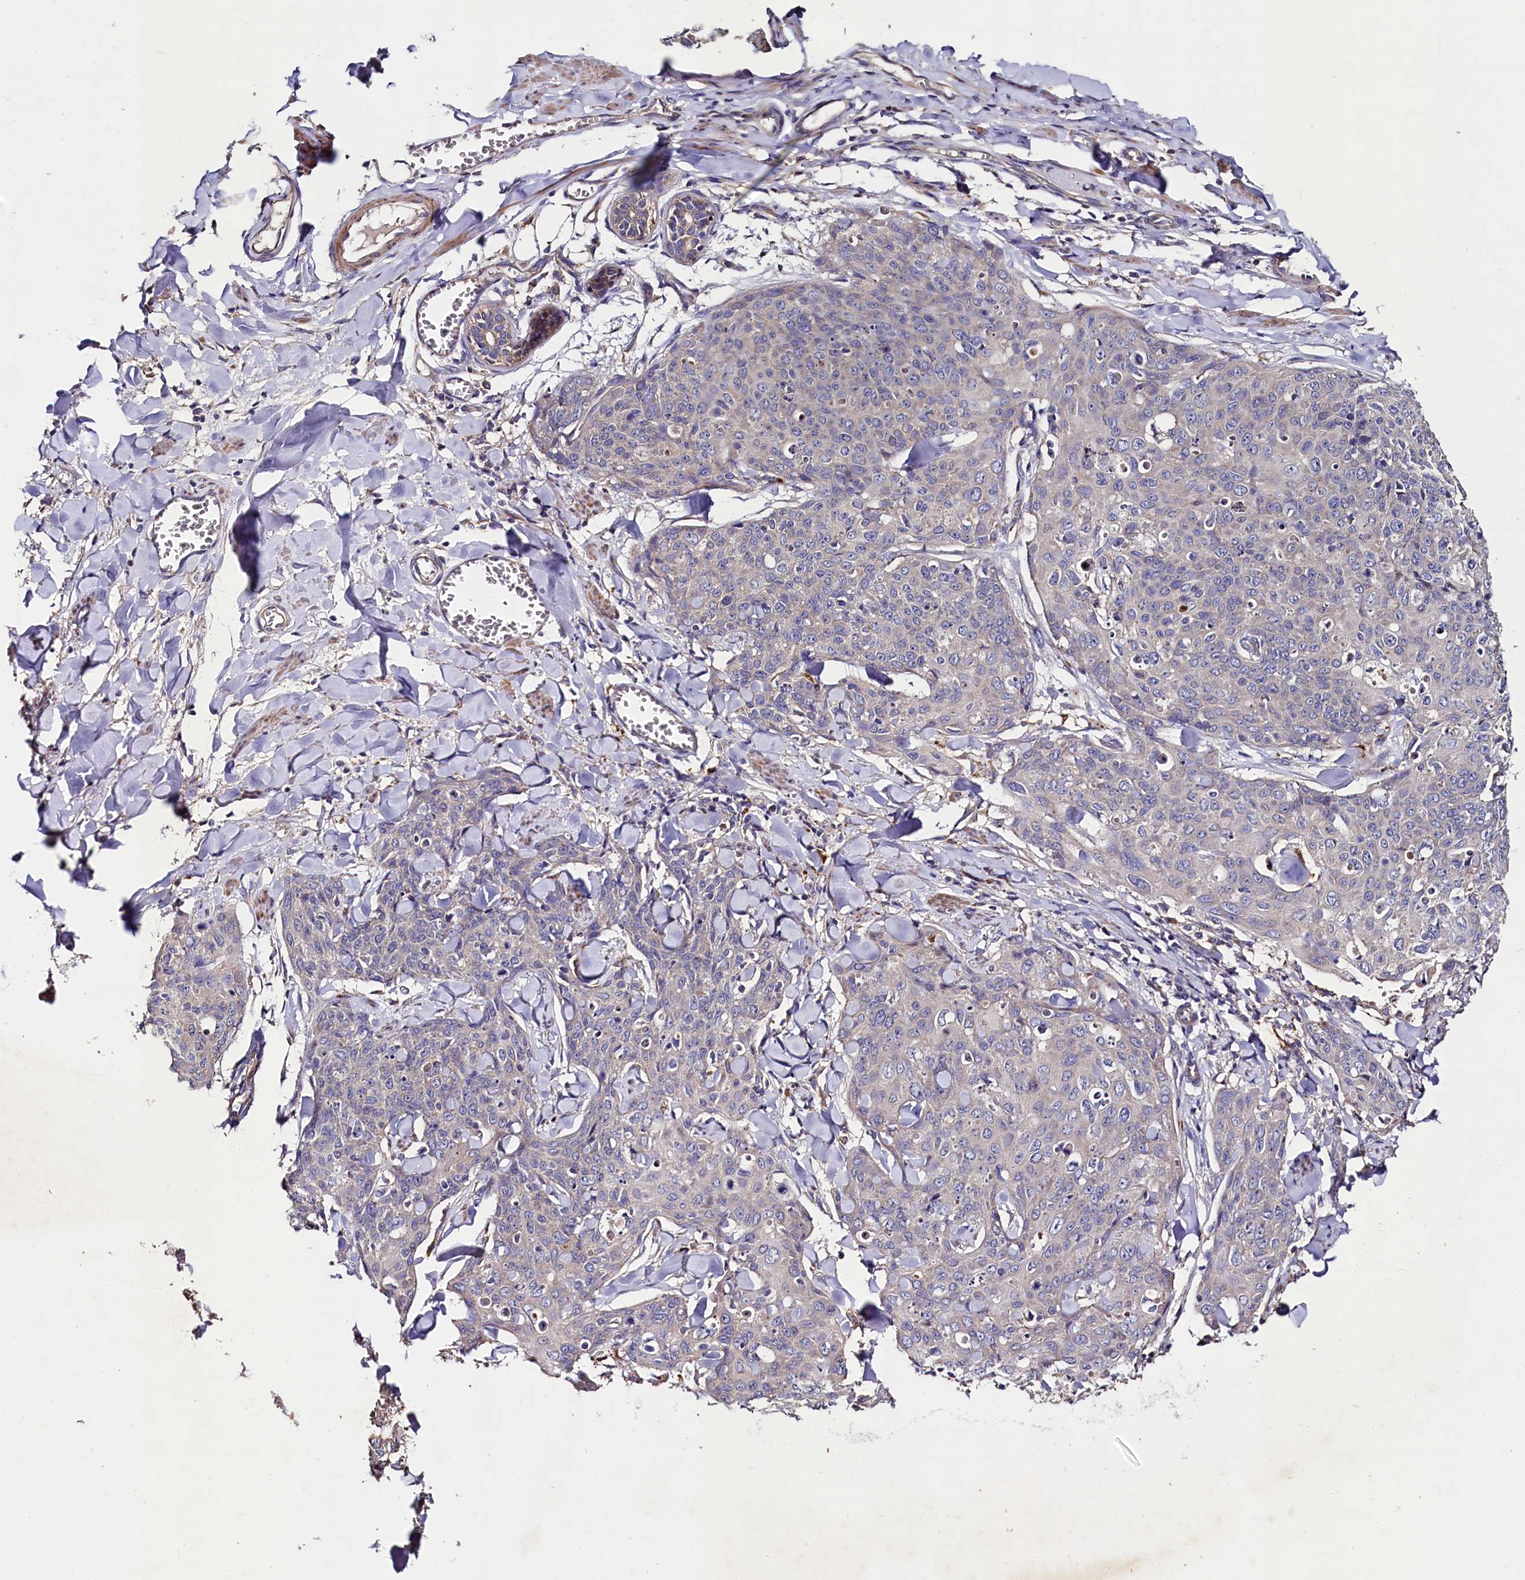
{"staining": {"intensity": "negative", "quantity": "none", "location": "none"}, "tissue": "skin cancer", "cell_type": "Tumor cells", "image_type": "cancer", "snomed": [{"axis": "morphology", "description": "Squamous cell carcinoma, NOS"}, {"axis": "topography", "description": "Skin"}, {"axis": "topography", "description": "Vulva"}], "caption": "Tumor cells are negative for protein expression in human skin cancer (squamous cell carcinoma).", "gene": "SPRYD3", "patient": {"sex": "female", "age": 85}}